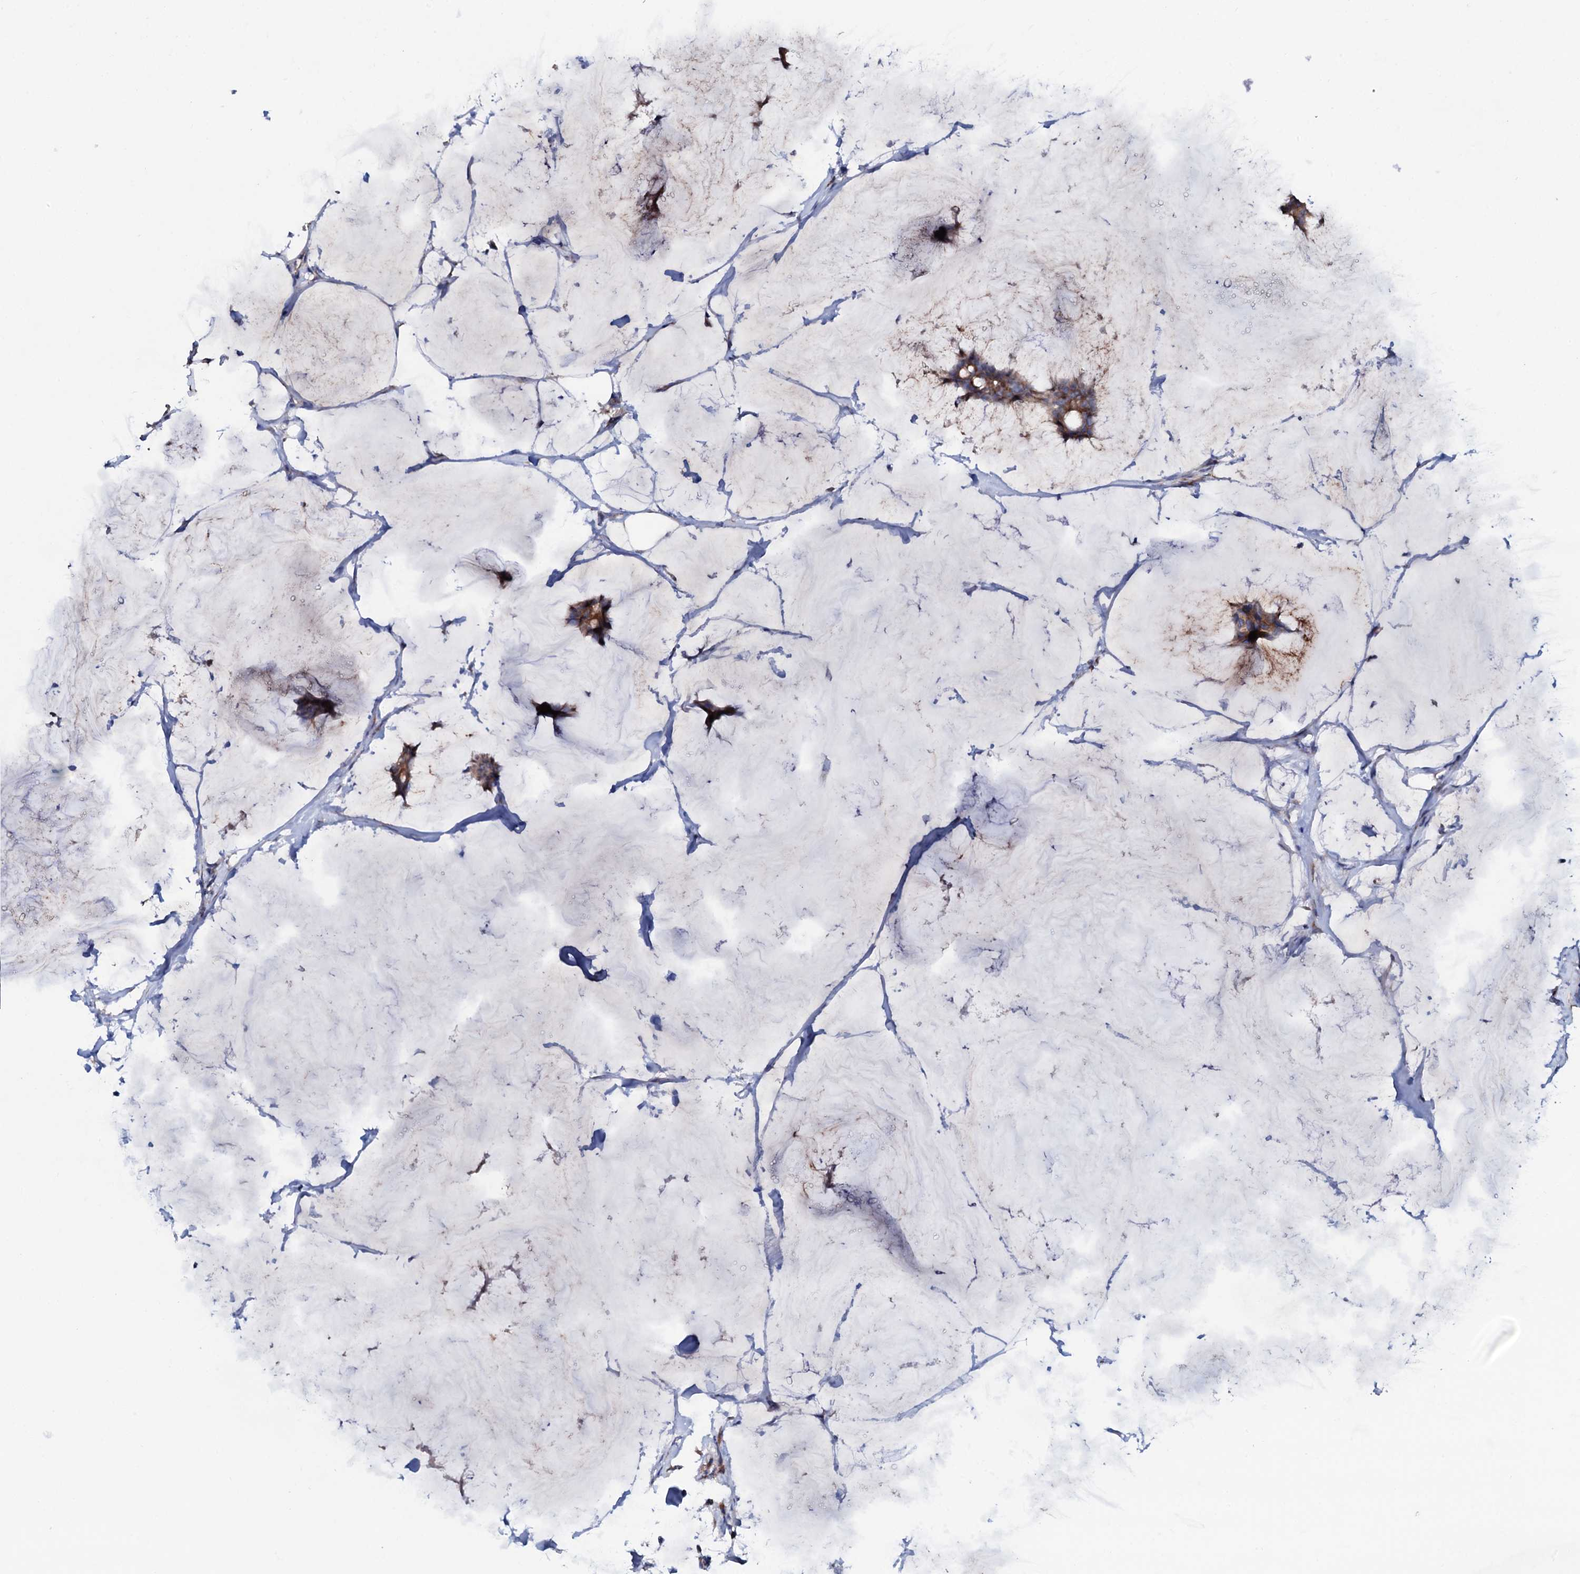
{"staining": {"intensity": "strong", "quantity": ">75%", "location": "cytoplasmic/membranous"}, "tissue": "breast cancer", "cell_type": "Tumor cells", "image_type": "cancer", "snomed": [{"axis": "morphology", "description": "Duct carcinoma"}, {"axis": "topography", "description": "Breast"}], "caption": "A high-resolution image shows IHC staining of breast cancer, which shows strong cytoplasmic/membranous staining in approximately >75% of tumor cells.", "gene": "STARD13", "patient": {"sex": "female", "age": 93}}